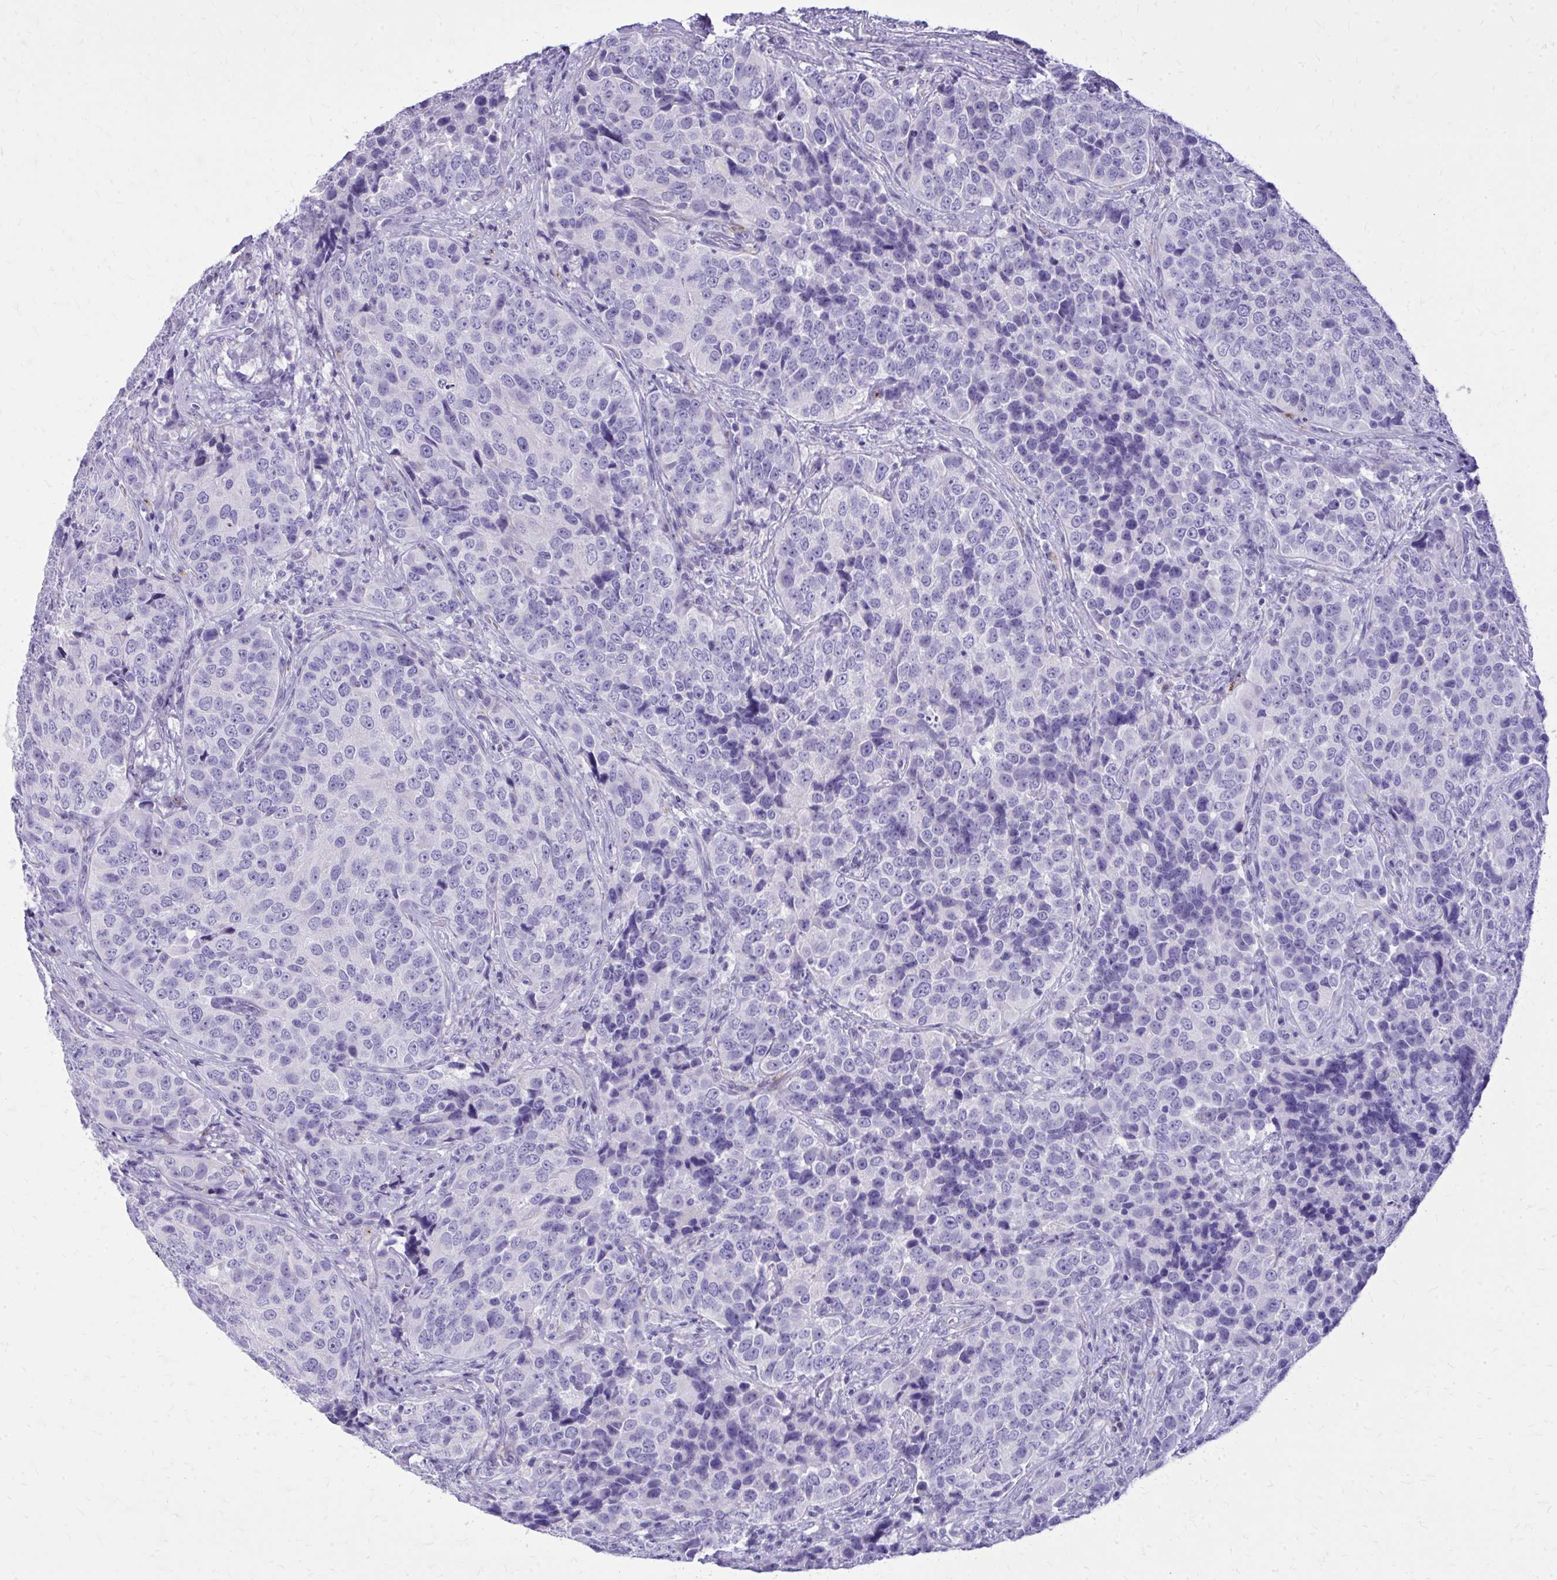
{"staining": {"intensity": "negative", "quantity": "none", "location": "none"}, "tissue": "urothelial cancer", "cell_type": "Tumor cells", "image_type": "cancer", "snomed": [{"axis": "morphology", "description": "Urothelial carcinoma, NOS"}, {"axis": "topography", "description": "Urinary bladder"}], "caption": "The micrograph reveals no significant staining in tumor cells of transitional cell carcinoma. Nuclei are stained in blue.", "gene": "BCL6B", "patient": {"sex": "male", "age": 52}}